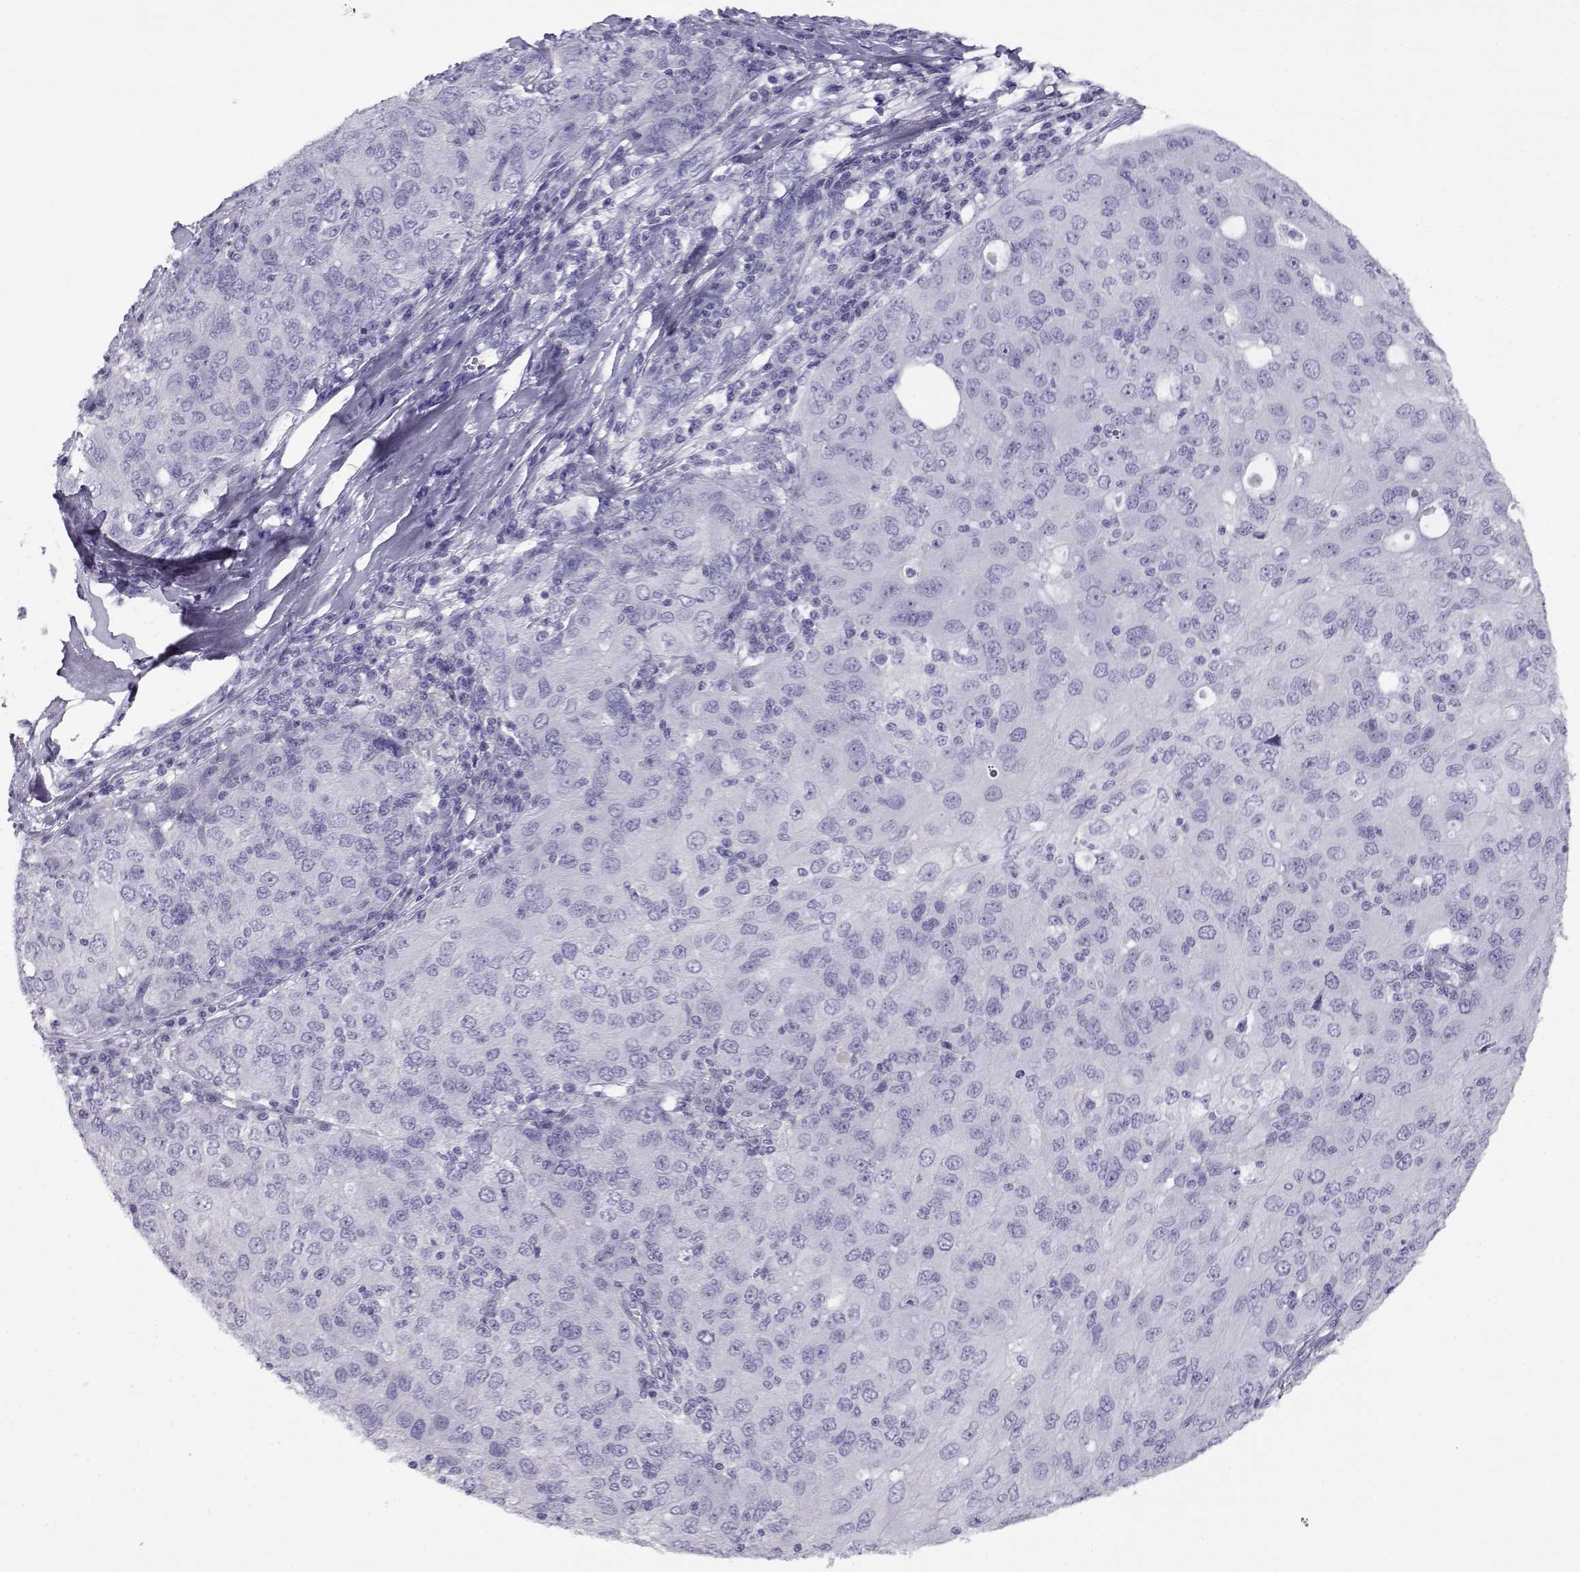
{"staining": {"intensity": "negative", "quantity": "none", "location": "none"}, "tissue": "ovarian cancer", "cell_type": "Tumor cells", "image_type": "cancer", "snomed": [{"axis": "morphology", "description": "Carcinoma, endometroid"}, {"axis": "topography", "description": "Ovary"}], "caption": "This histopathology image is of ovarian cancer stained with IHC to label a protein in brown with the nuclei are counter-stained blue. There is no expression in tumor cells.", "gene": "RHOXF2", "patient": {"sex": "female", "age": 50}}